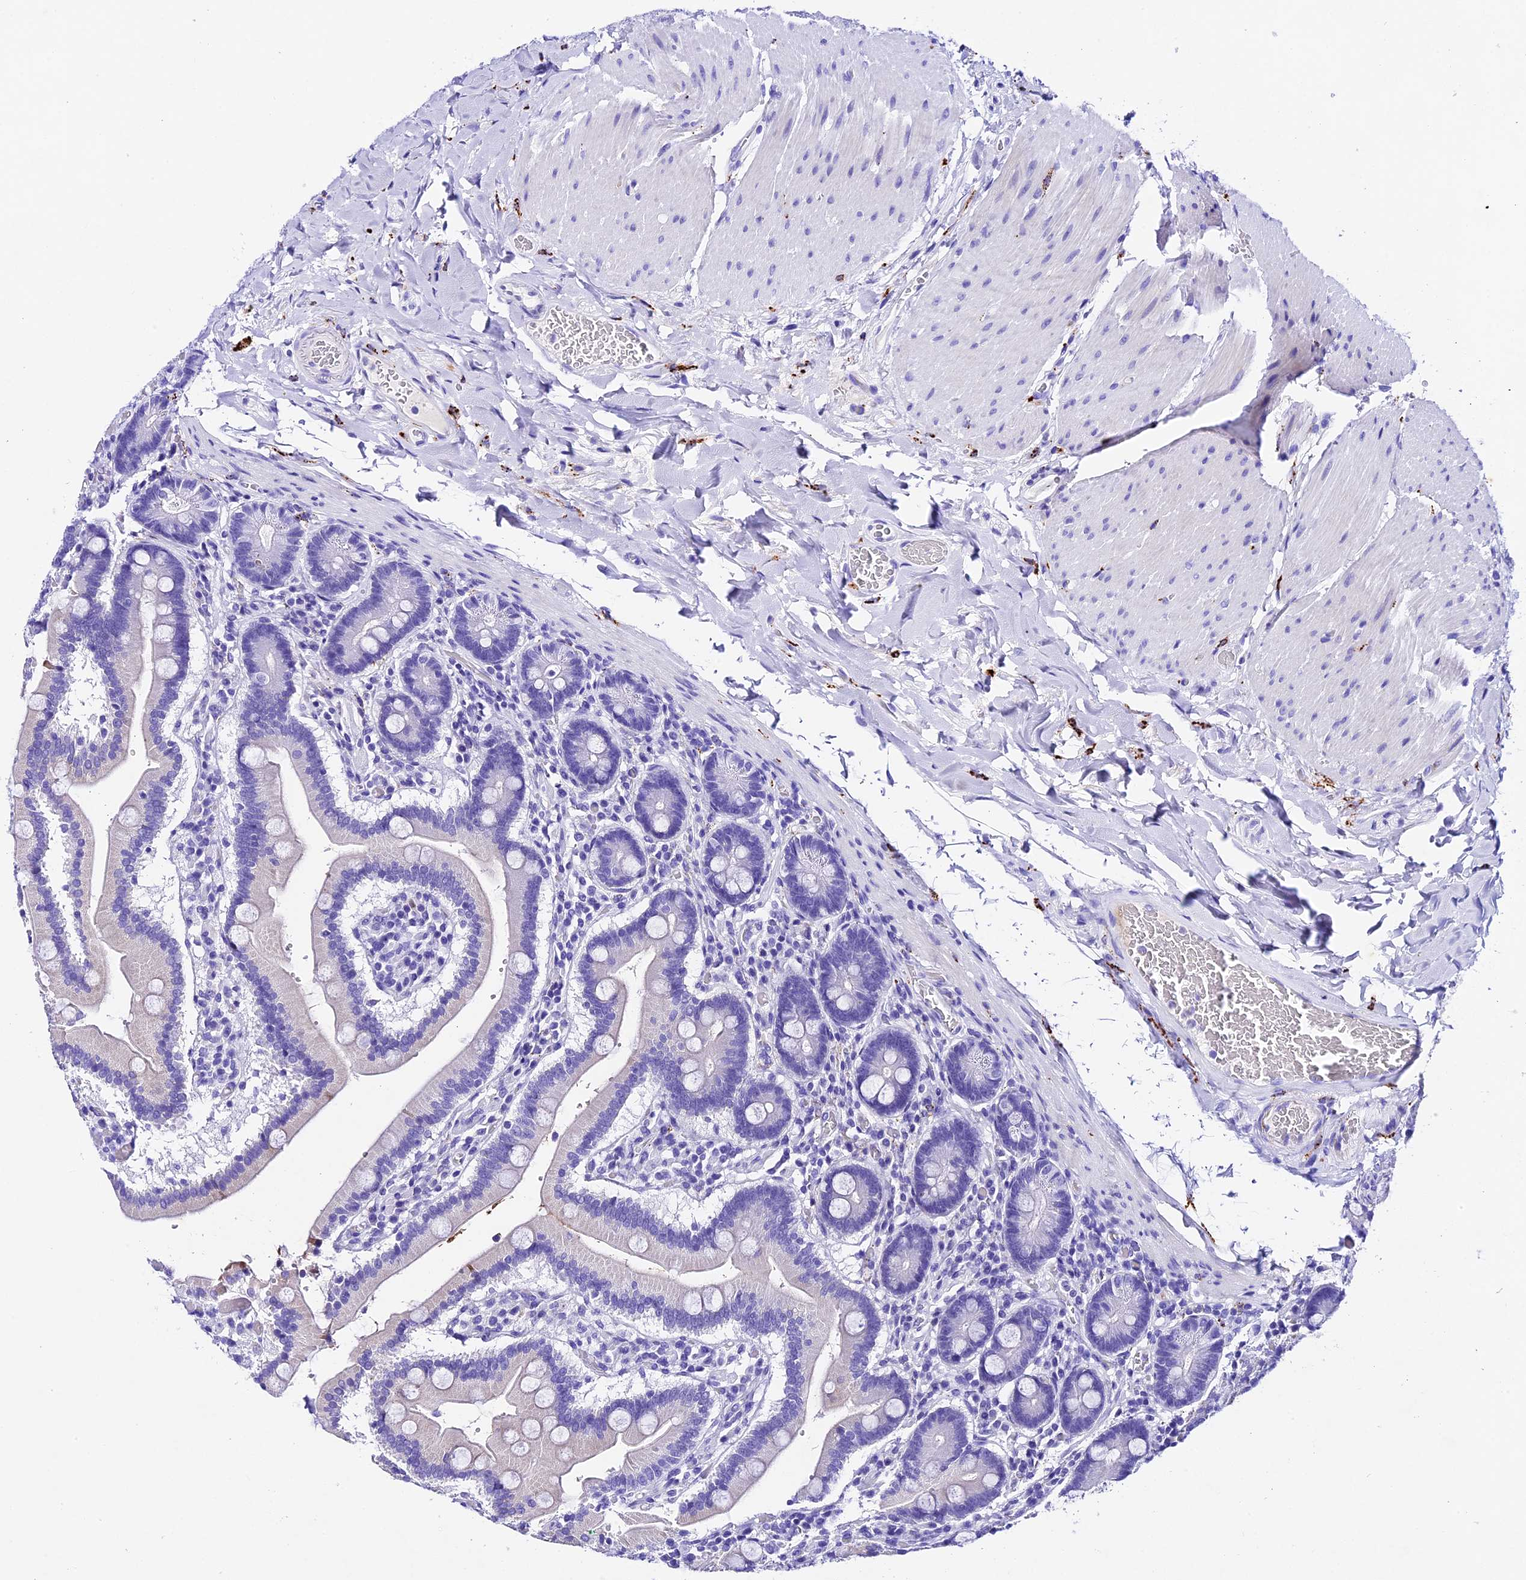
{"staining": {"intensity": "negative", "quantity": "none", "location": "none"}, "tissue": "duodenum", "cell_type": "Glandular cells", "image_type": "normal", "snomed": [{"axis": "morphology", "description": "Normal tissue, NOS"}, {"axis": "topography", "description": "Duodenum"}], "caption": "Glandular cells show no significant protein expression in normal duodenum.", "gene": "PSG11", "patient": {"sex": "female", "age": 62}}